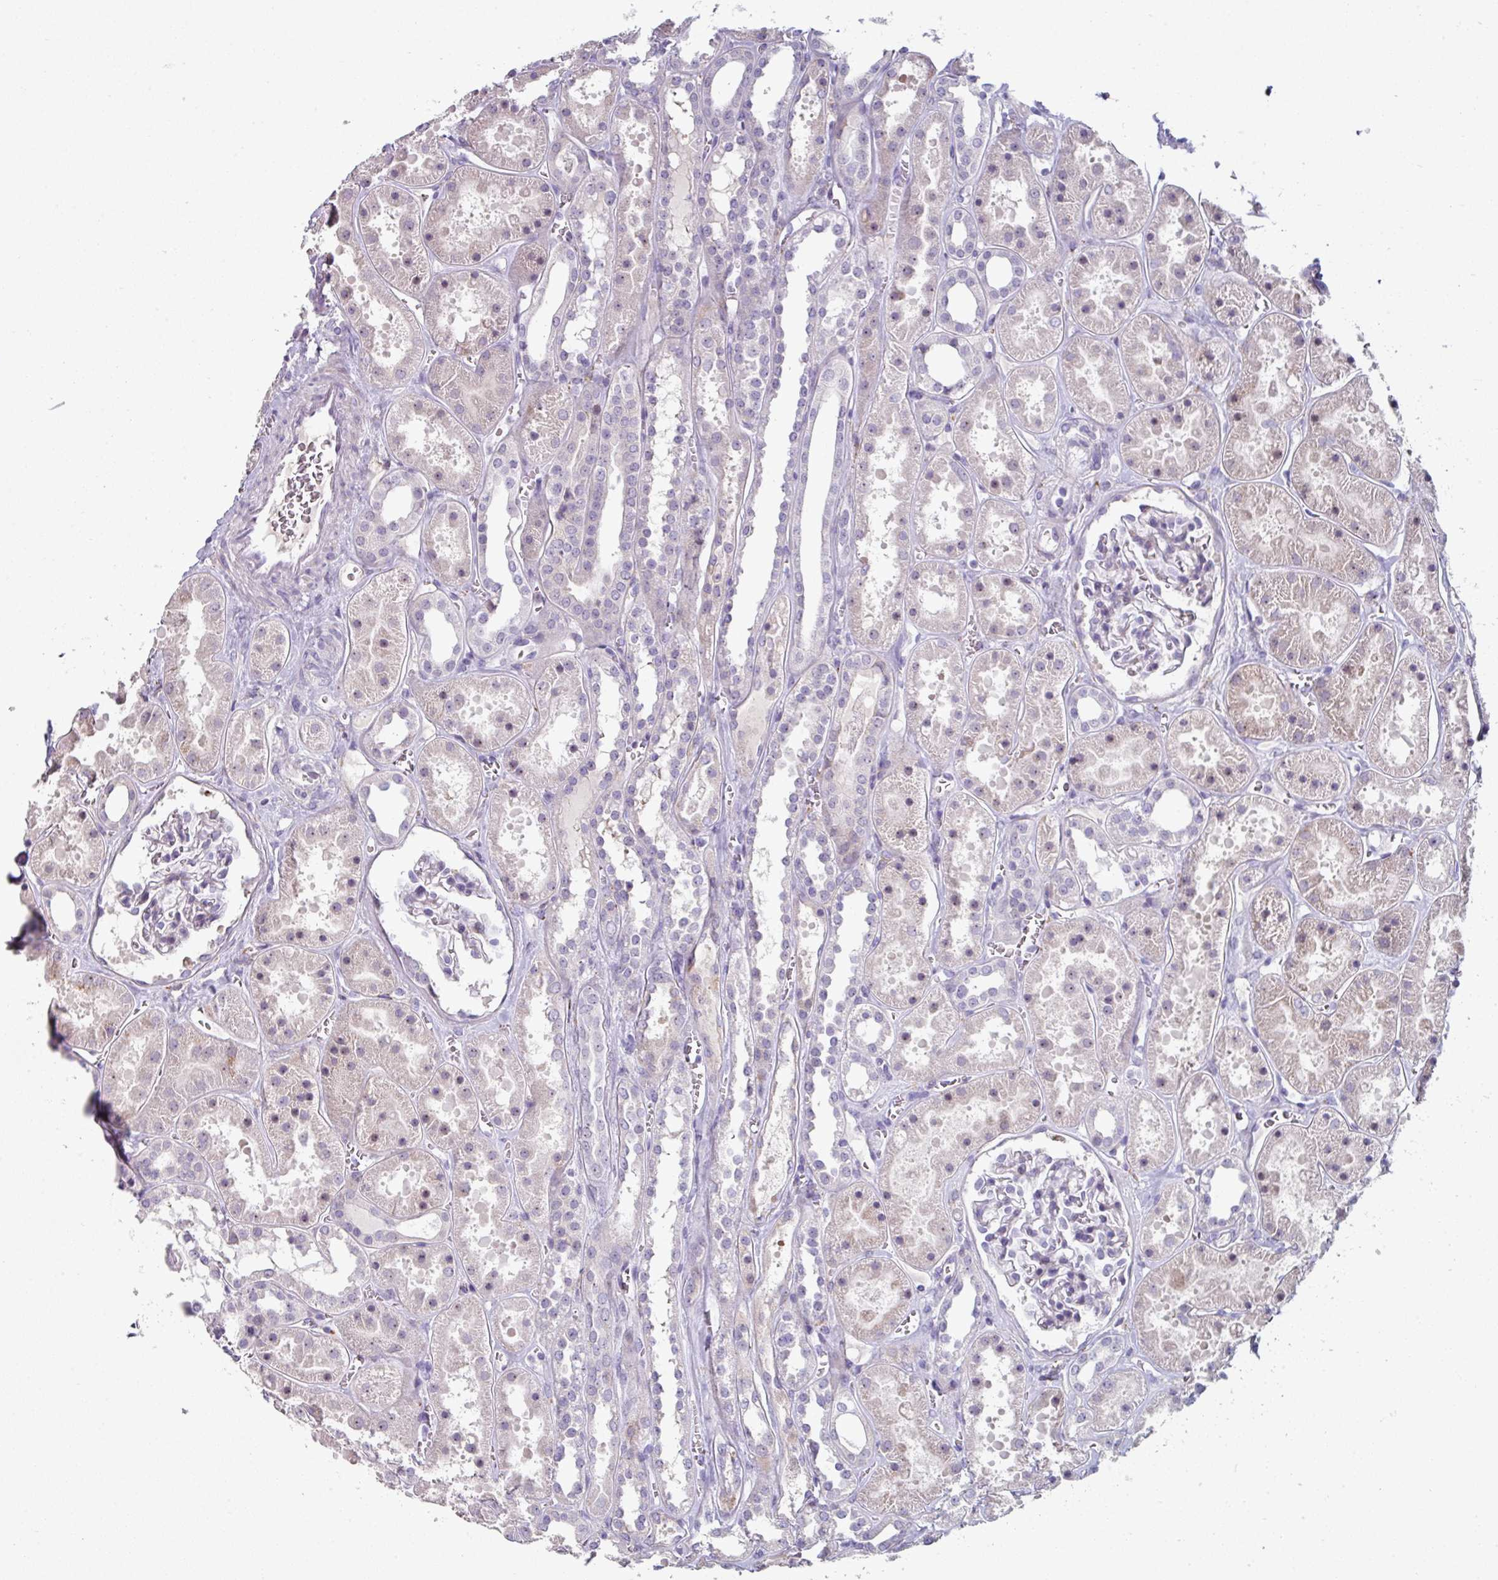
{"staining": {"intensity": "negative", "quantity": "none", "location": "none"}, "tissue": "kidney", "cell_type": "Cells in glomeruli", "image_type": "normal", "snomed": [{"axis": "morphology", "description": "Normal tissue, NOS"}, {"axis": "topography", "description": "Kidney"}], "caption": "Immunohistochemistry micrograph of normal kidney: kidney stained with DAB exhibits no significant protein positivity in cells in glomeruli.", "gene": "BMS1", "patient": {"sex": "female", "age": 41}}